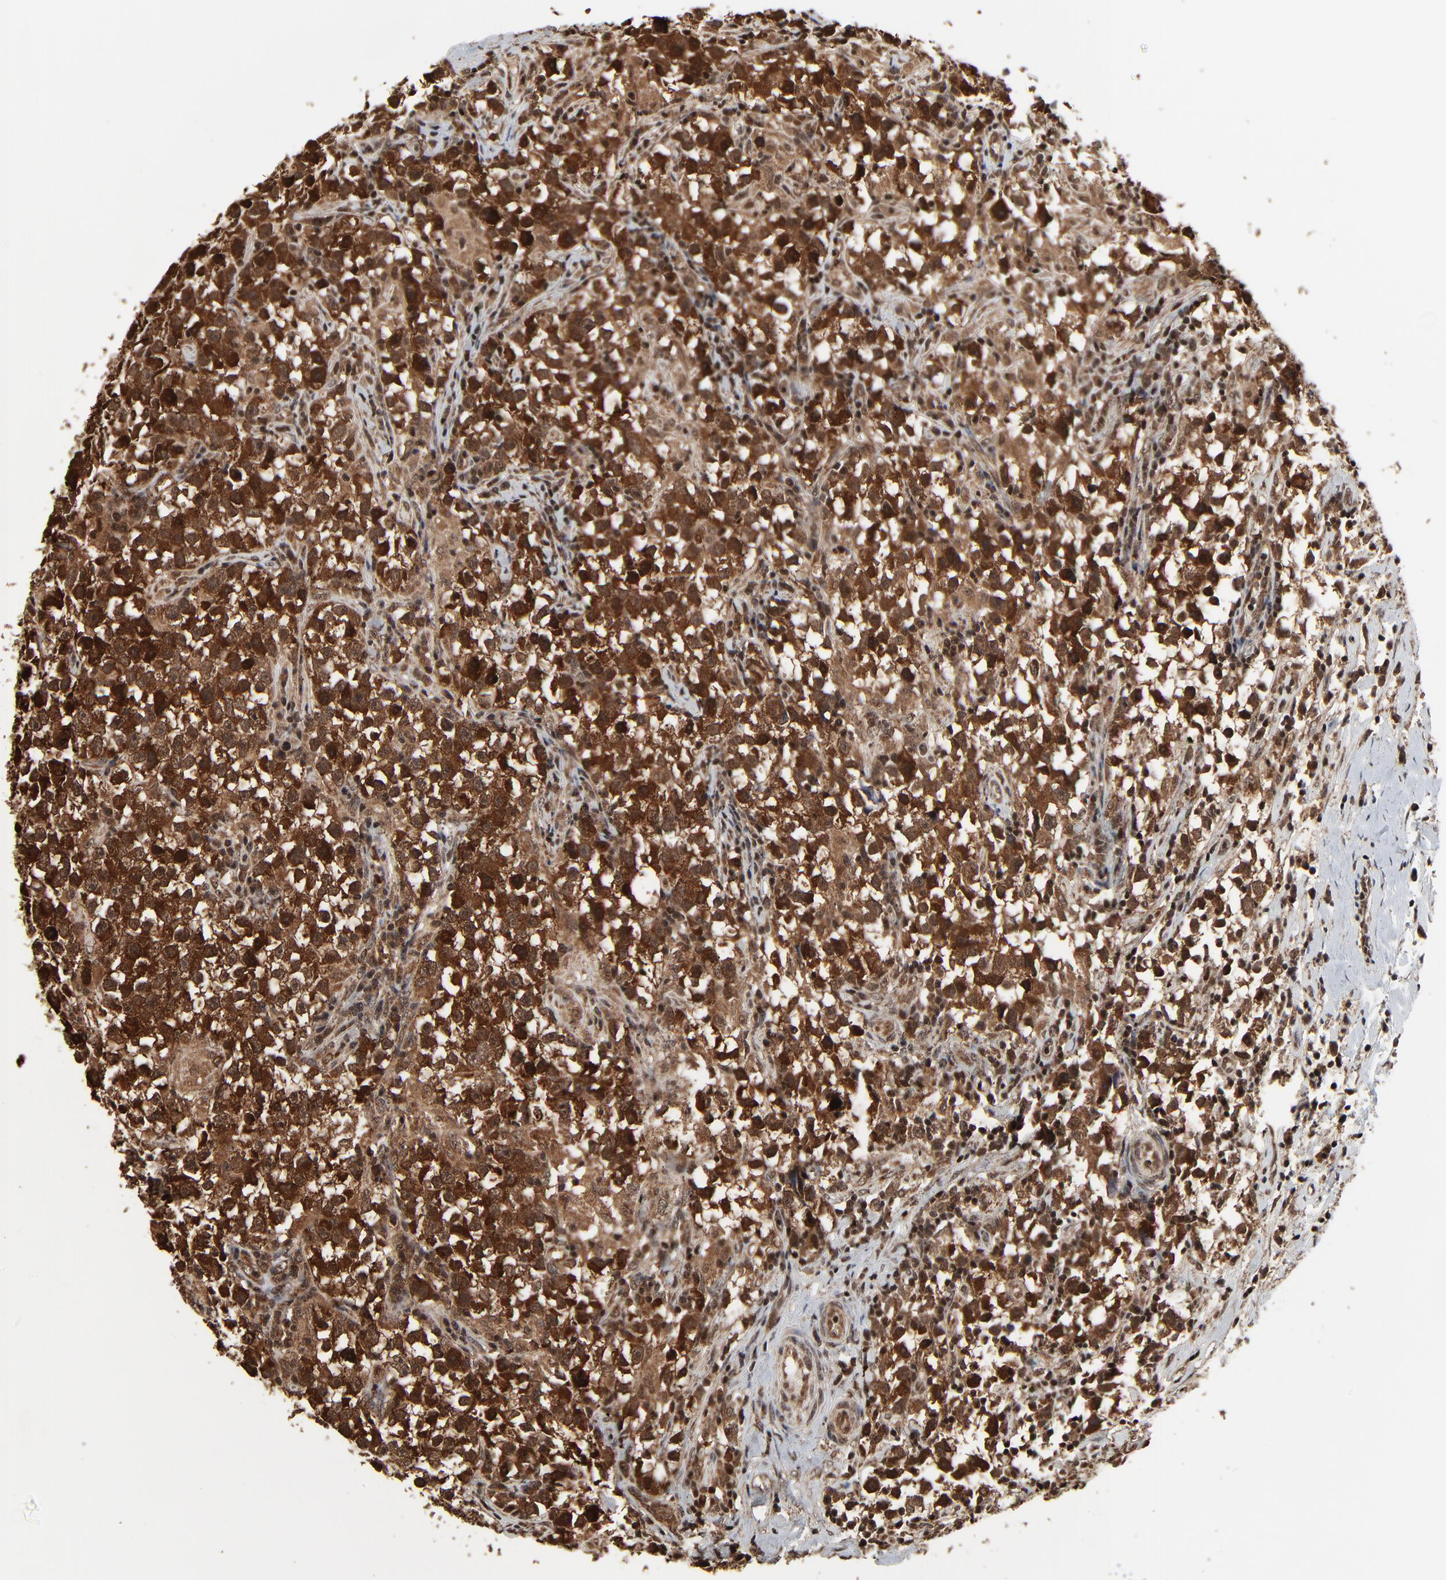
{"staining": {"intensity": "strong", "quantity": ">75%", "location": "cytoplasmic/membranous,nuclear"}, "tissue": "testis cancer", "cell_type": "Tumor cells", "image_type": "cancer", "snomed": [{"axis": "morphology", "description": "Seminoma, NOS"}, {"axis": "topography", "description": "Testis"}], "caption": "This micrograph exhibits immunohistochemistry (IHC) staining of human testis seminoma, with high strong cytoplasmic/membranous and nuclear expression in approximately >75% of tumor cells.", "gene": "RHOJ", "patient": {"sex": "male", "age": 33}}